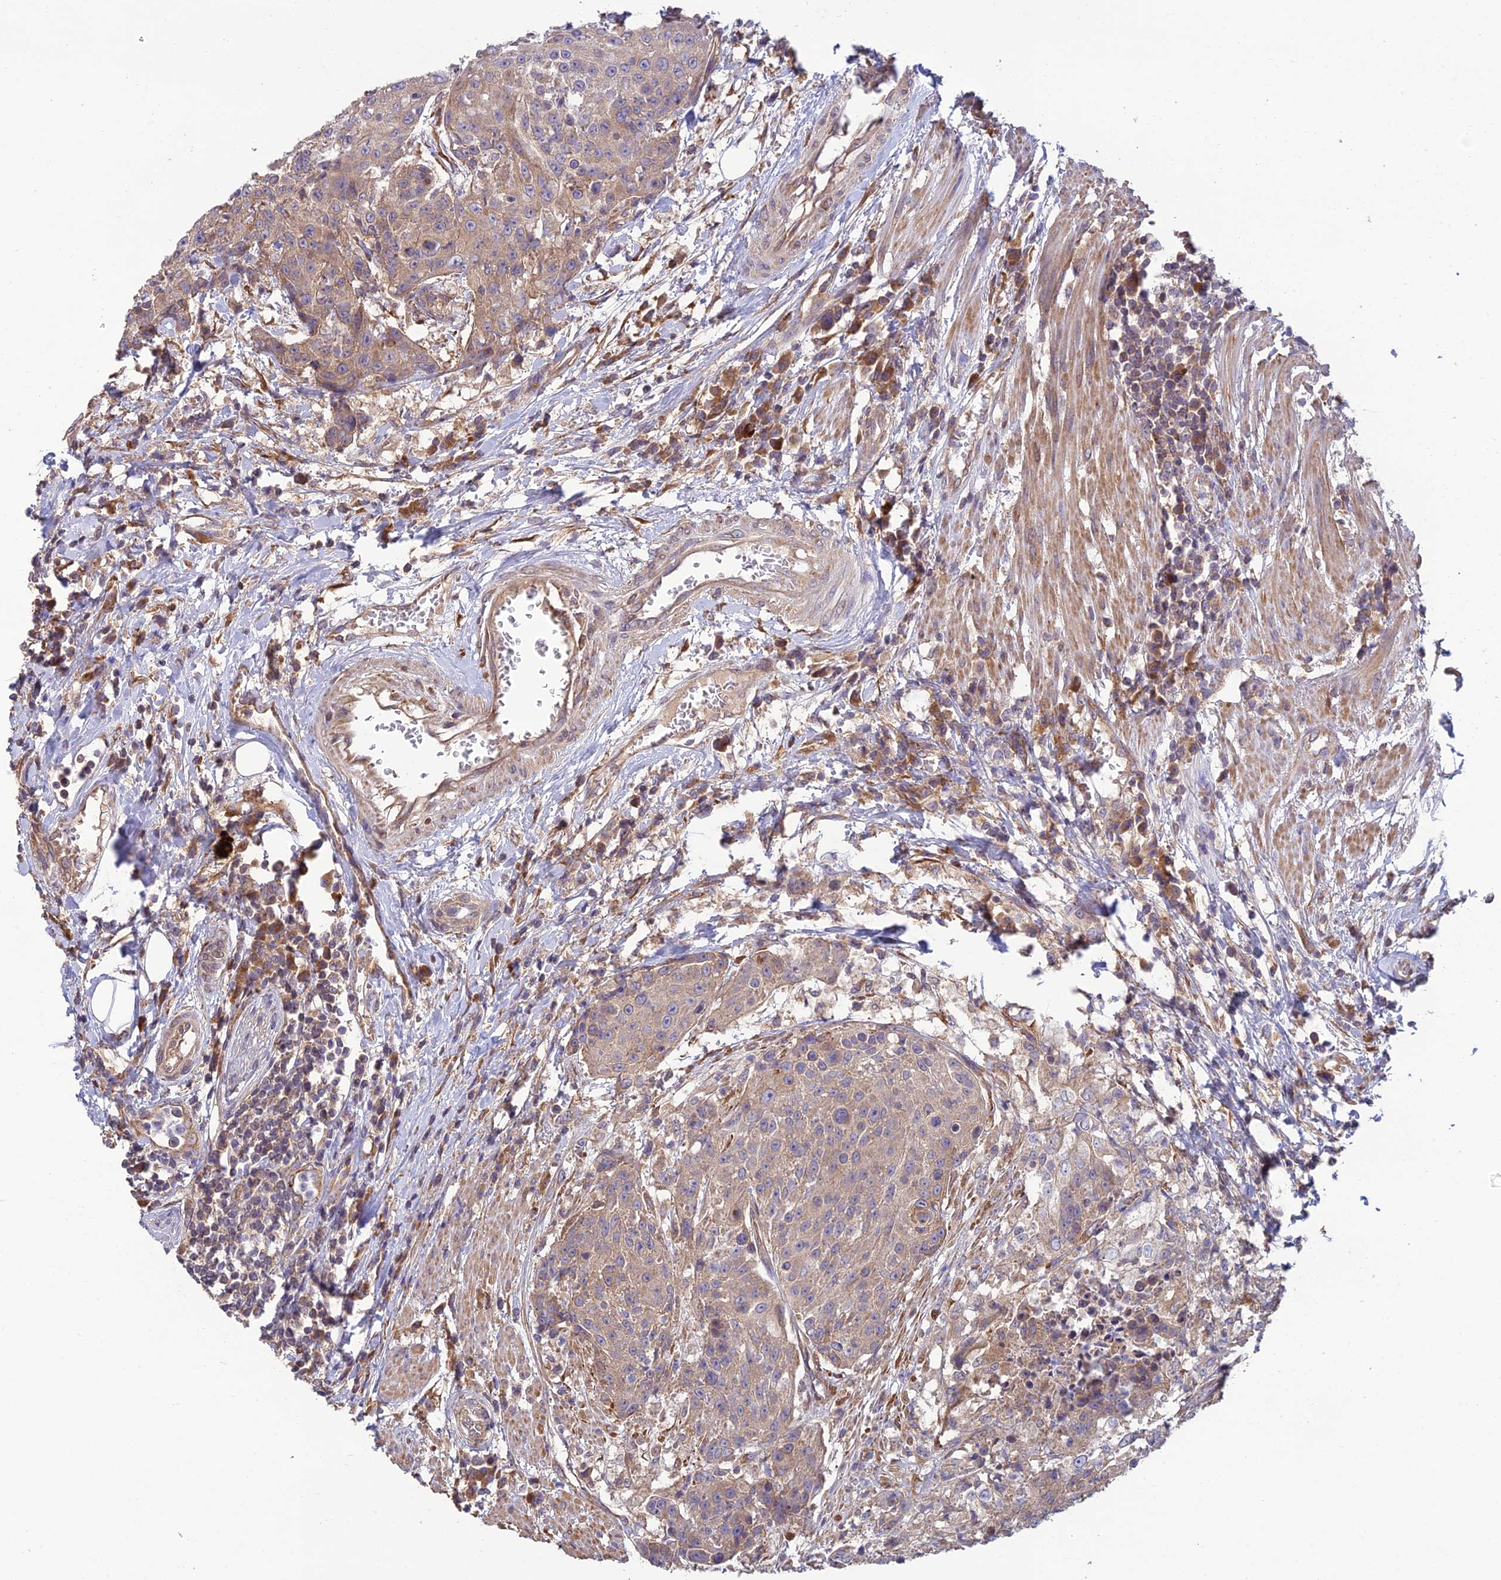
{"staining": {"intensity": "weak", "quantity": ">75%", "location": "cytoplasmic/membranous"}, "tissue": "urothelial cancer", "cell_type": "Tumor cells", "image_type": "cancer", "snomed": [{"axis": "morphology", "description": "Urothelial carcinoma, High grade"}, {"axis": "topography", "description": "Urinary bladder"}], "caption": "IHC photomicrograph of high-grade urothelial carcinoma stained for a protein (brown), which reveals low levels of weak cytoplasmic/membranous expression in about >75% of tumor cells.", "gene": "MRNIP", "patient": {"sex": "female", "age": 63}}